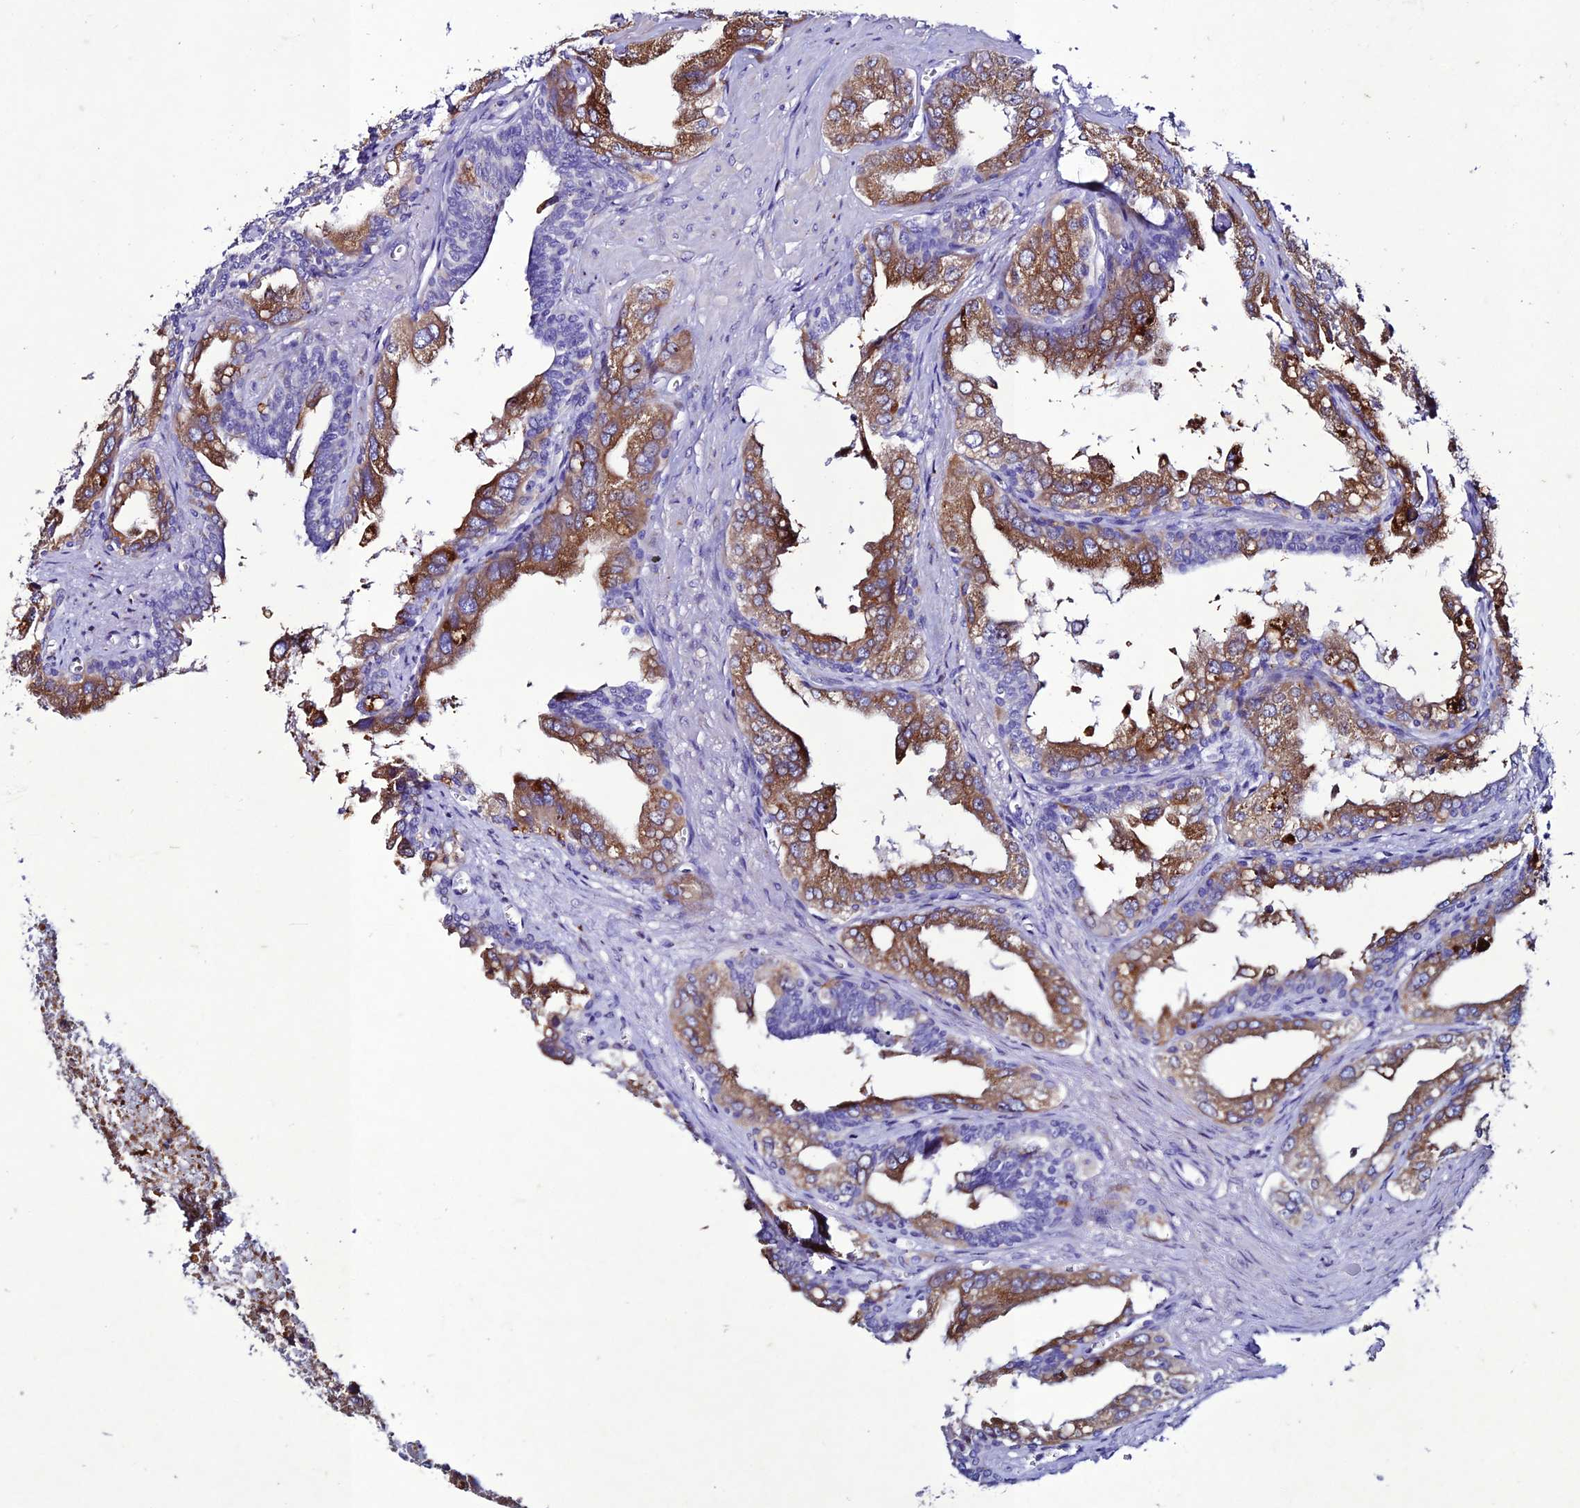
{"staining": {"intensity": "moderate", "quantity": ">75%", "location": "cytoplasmic/membranous"}, "tissue": "seminal vesicle", "cell_type": "Glandular cells", "image_type": "normal", "snomed": [{"axis": "morphology", "description": "Normal tissue, NOS"}, {"axis": "topography", "description": "Seminal veicle"}], "caption": "Seminal vesicle stained with immunohistochemistry (IHC) displays moderate cytoplasmic/membranous staining in about >75% of glandular cells. The staining is performed using DAB (3,3'-diaminobenzidine) brown chromogen to label protein expression. The nuclei are counter-stained blue using hematoxylin.", "gene": "OR51Q1", "patient": {"sex": "male", "age": 67}}